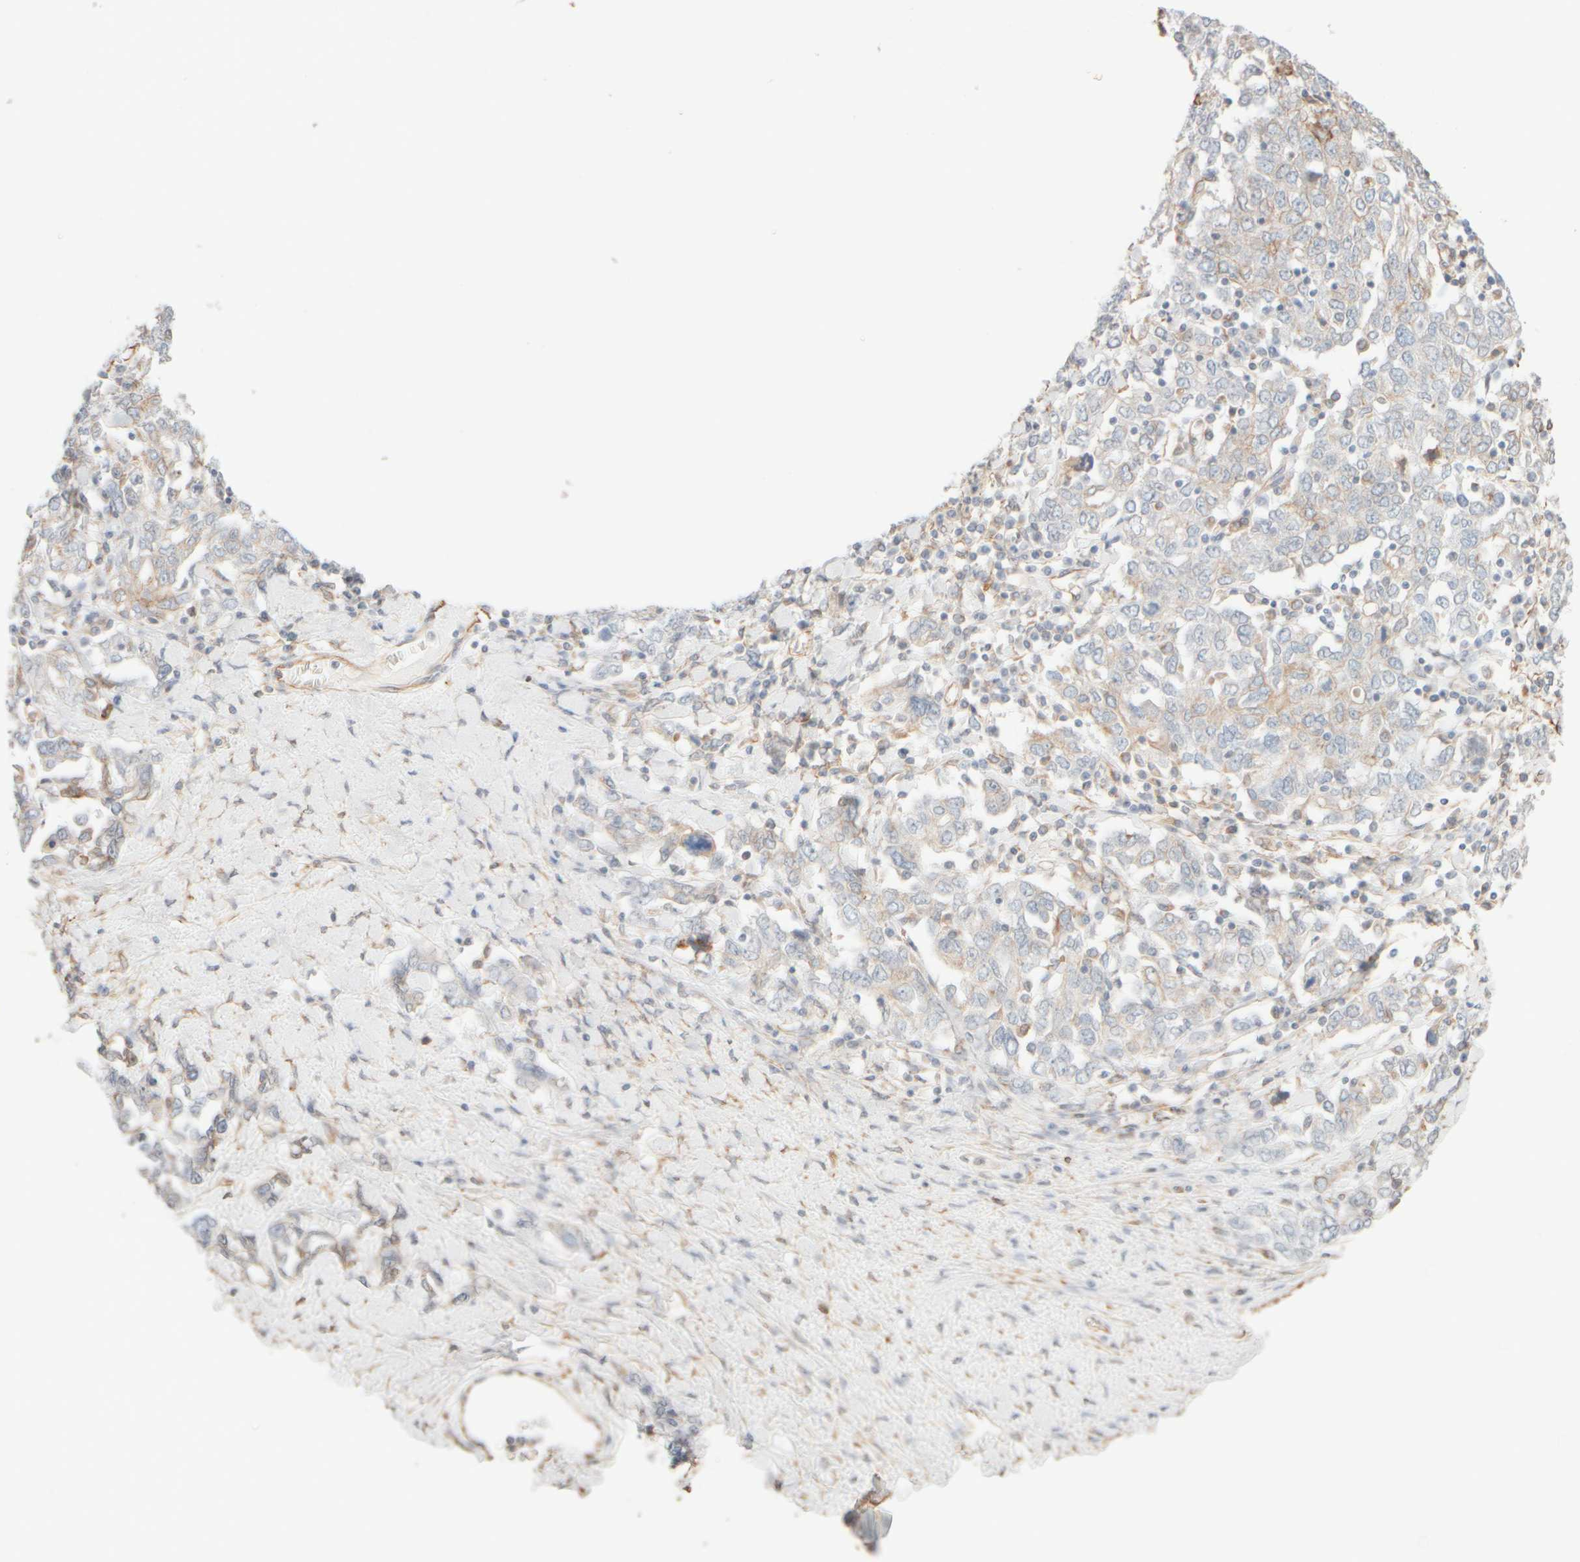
{"staining": {"intensity": "weak", "quantity": "<25%", "location": "cytoplasmic/membranous"}, "tissue": "ovarian cancer", "cell_type": "Tumor cells", "image_type": "cancer", "snomed": [{"axis": "morphology", "description": "Carcinoma, endometroid"}, {"axis": "topography", "description": "Ovary"}], "caption": "DAB (3,3'-diaminobenzidine) immunohistochemical staining of endometroid carcinoma (ovarian) demonstrates no significant staining in tumor cells.", "gene": "KRT15", "patient": {"sex": "female", "age": 62}}